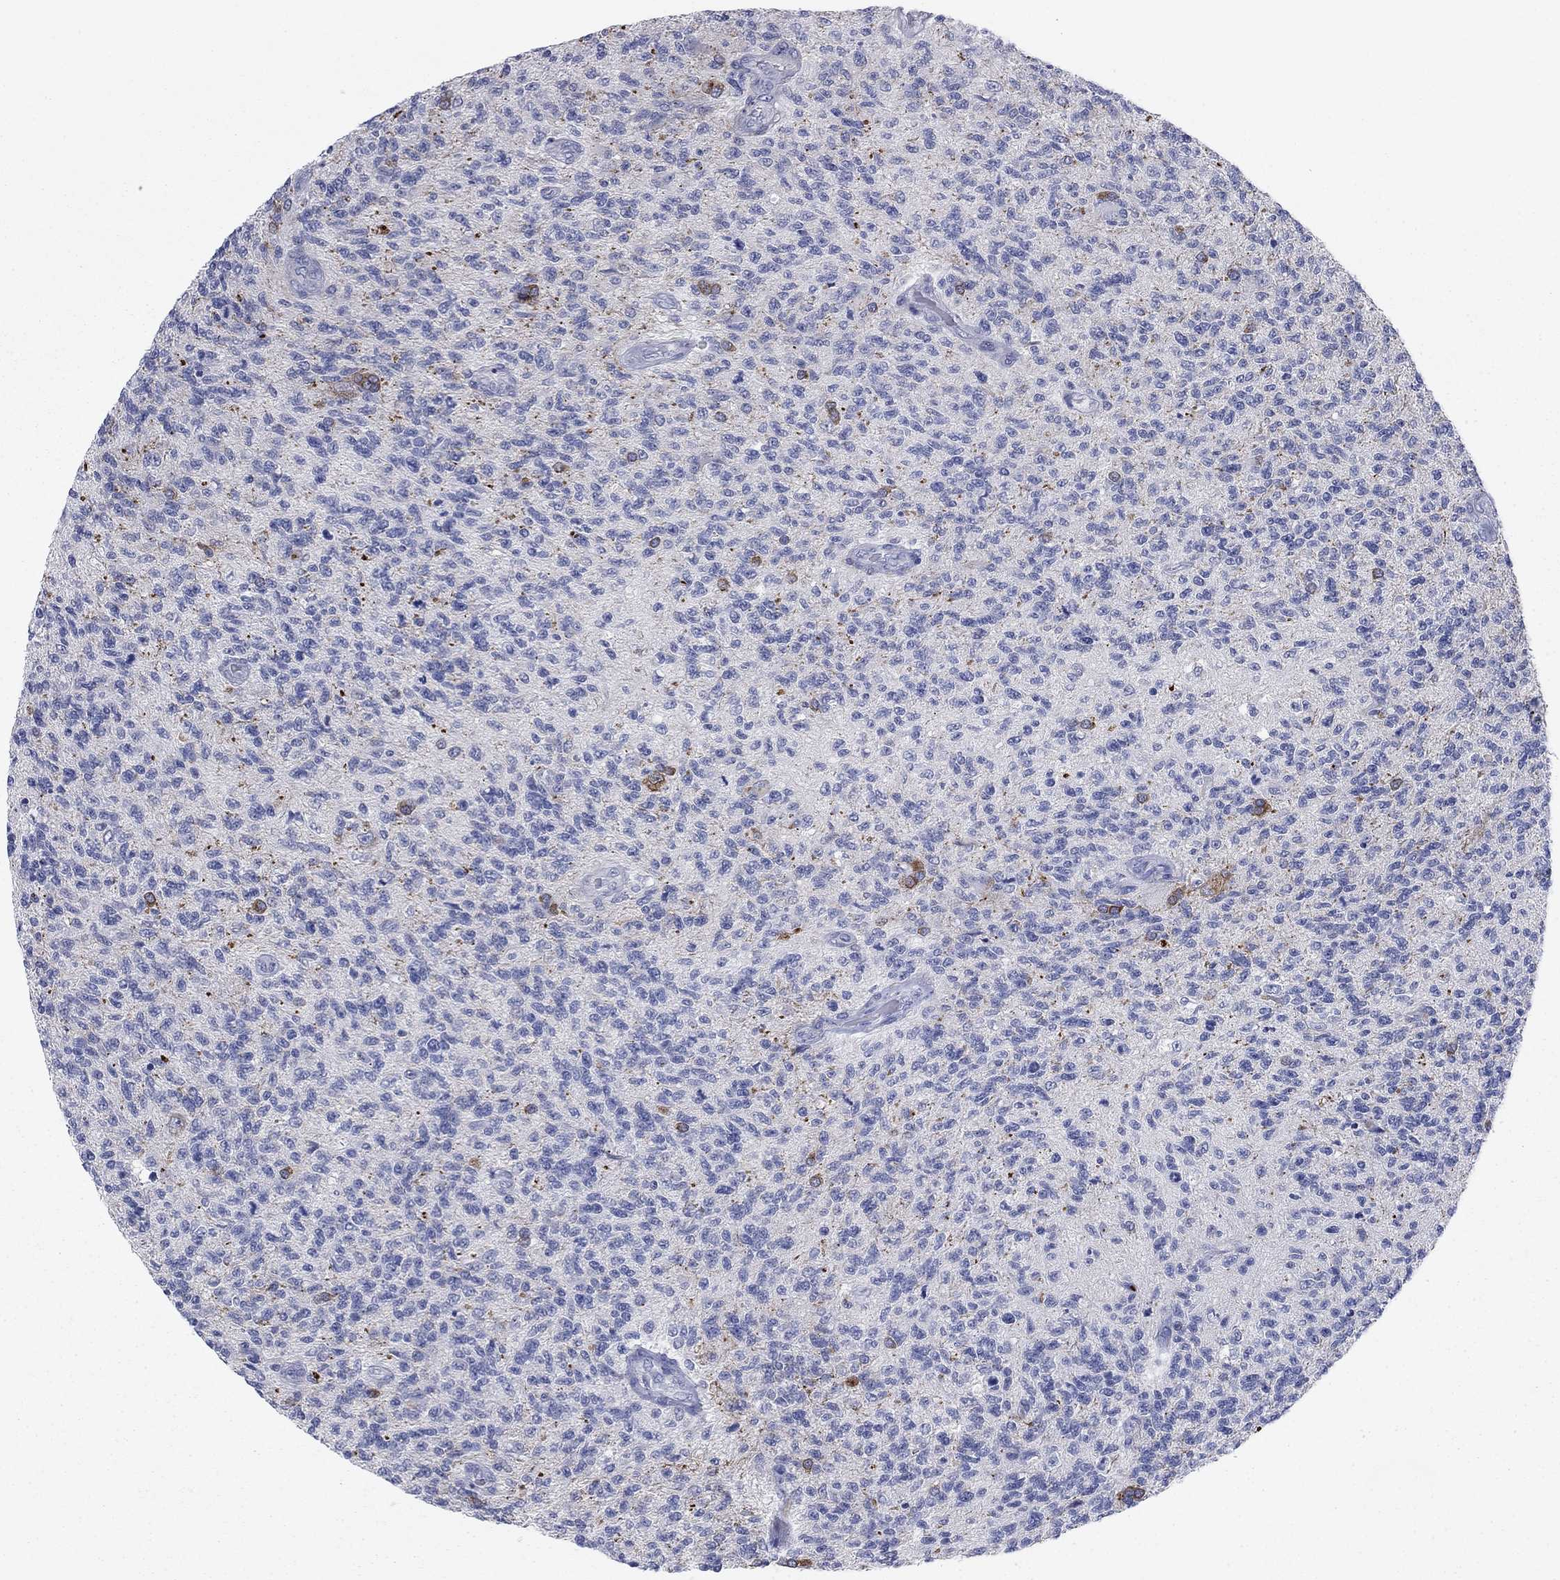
{"staining": {"intensity": "negative", "quantity": "none", "location": "none"}, "tissue": "glioma", "cell_type": "Tumor cells", "image_type": "cancer", "snomed": [{"axis": "morphology", "description": "Glioma, malignant, High grade"}, {"axis": "topography", "description": "Brain"}], "caption": "This is an IHC histopathology image of high-grade glioma (malignant). There is no positivity in tumor cells.", "gene": "CNTNAP4", "patient": {"sex": "male", "age": 56}}